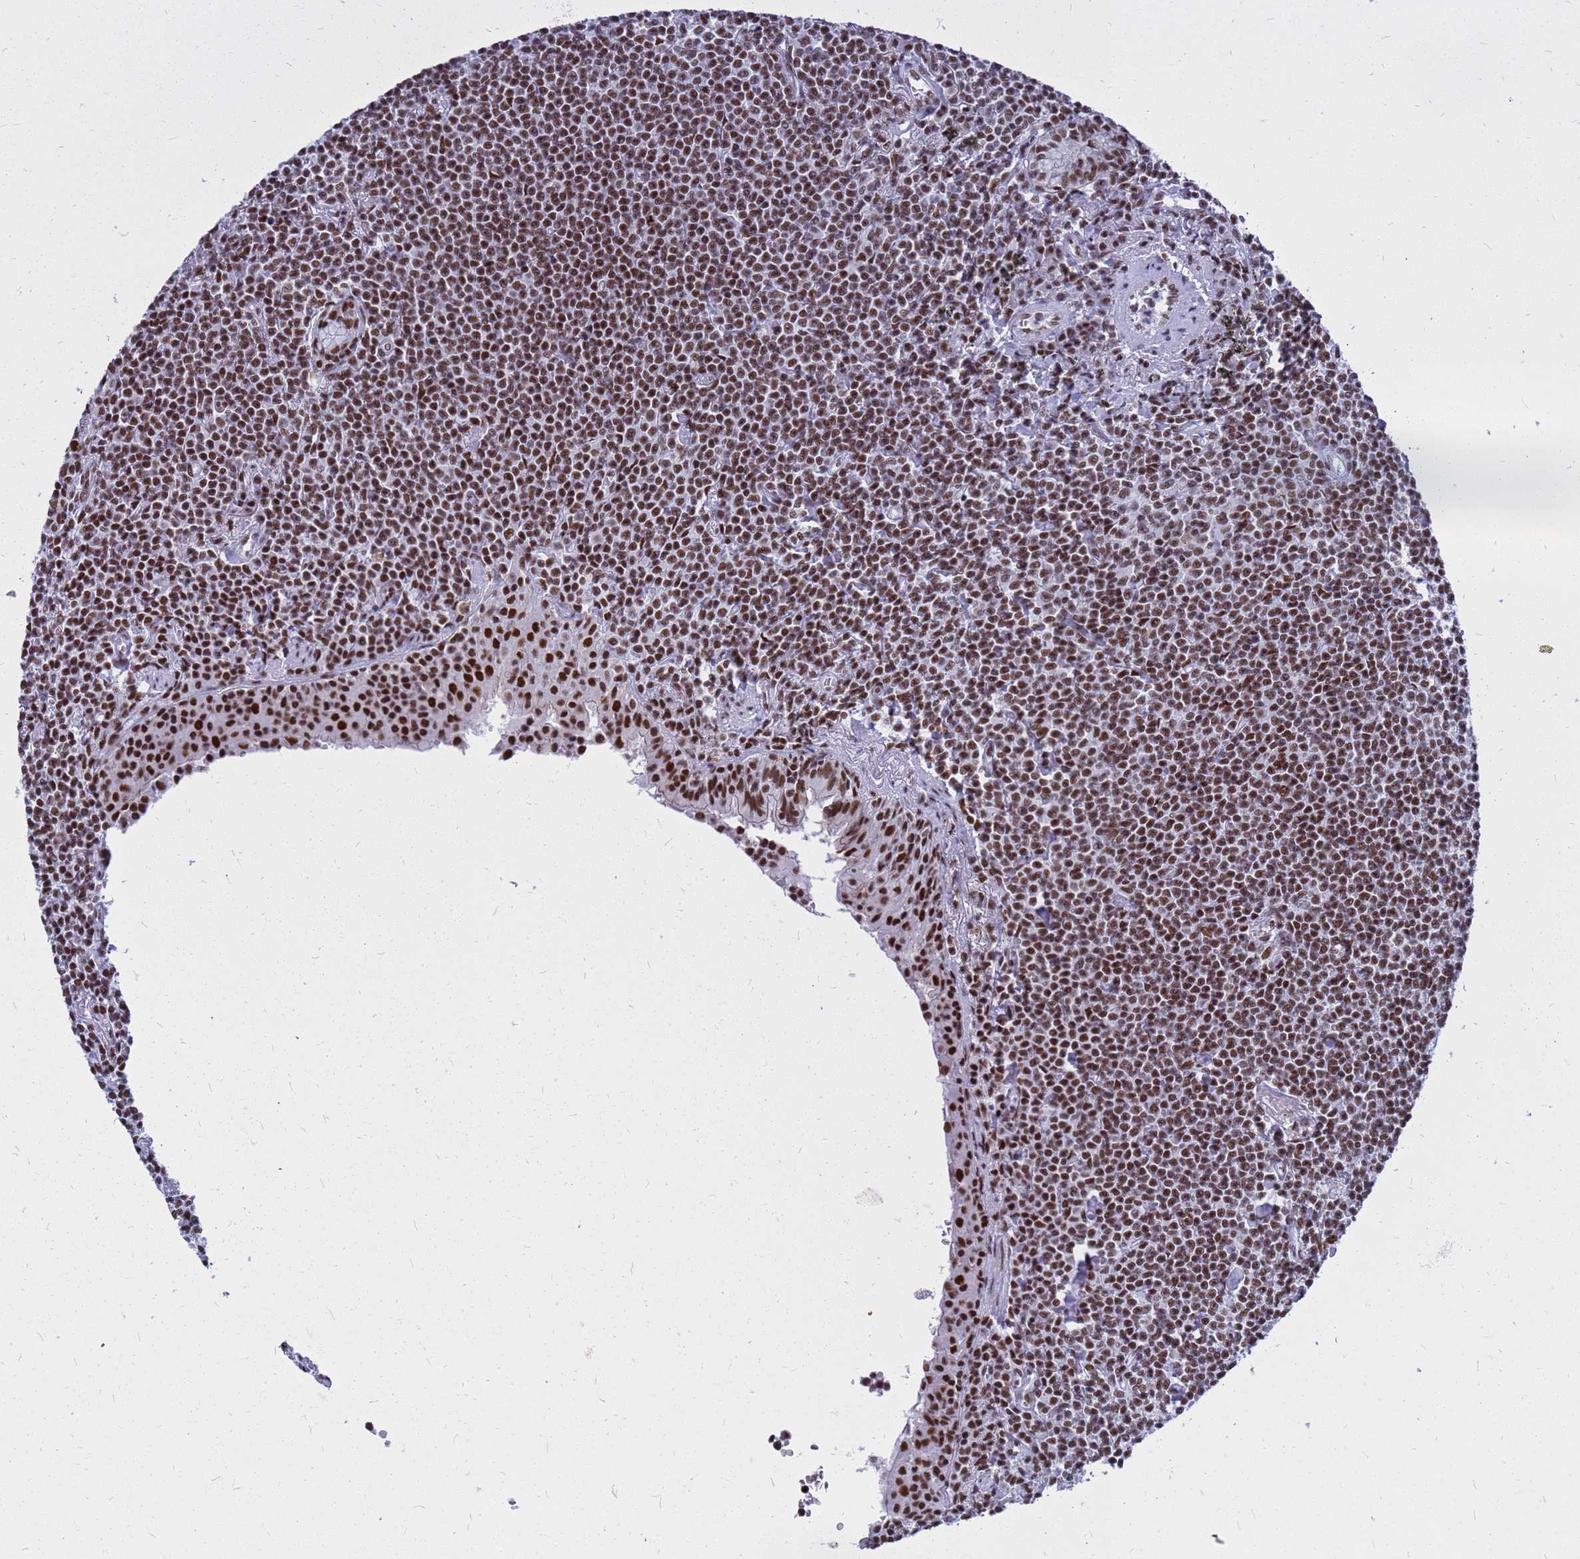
{"staining": {"intensity": "moderate", "quantity": ">75%", "location": "nuclear"}, "tissue": "lymphoma", "cell_type": "Tumor cells", "image_type": "cancer", "snomed": [{"axis": "morphology", "description": "Malignant lymphoma, non-Hodgkin's type, Low grade"}, {"axis": "topography", "description": "Lung"}], "caption": "IHC (DAB) staining of malignant lymphoma, non-Hodgkin's type (low-grade) demonstrates moderate nuclear protein staining in approximately >75% of tumor cells. (DAB (3,3'-diaminobenzidine) IHC with brightfield microscopy, high magnification).", "gene": "SART3", "patient": {"sex": "female", "age": 71}}